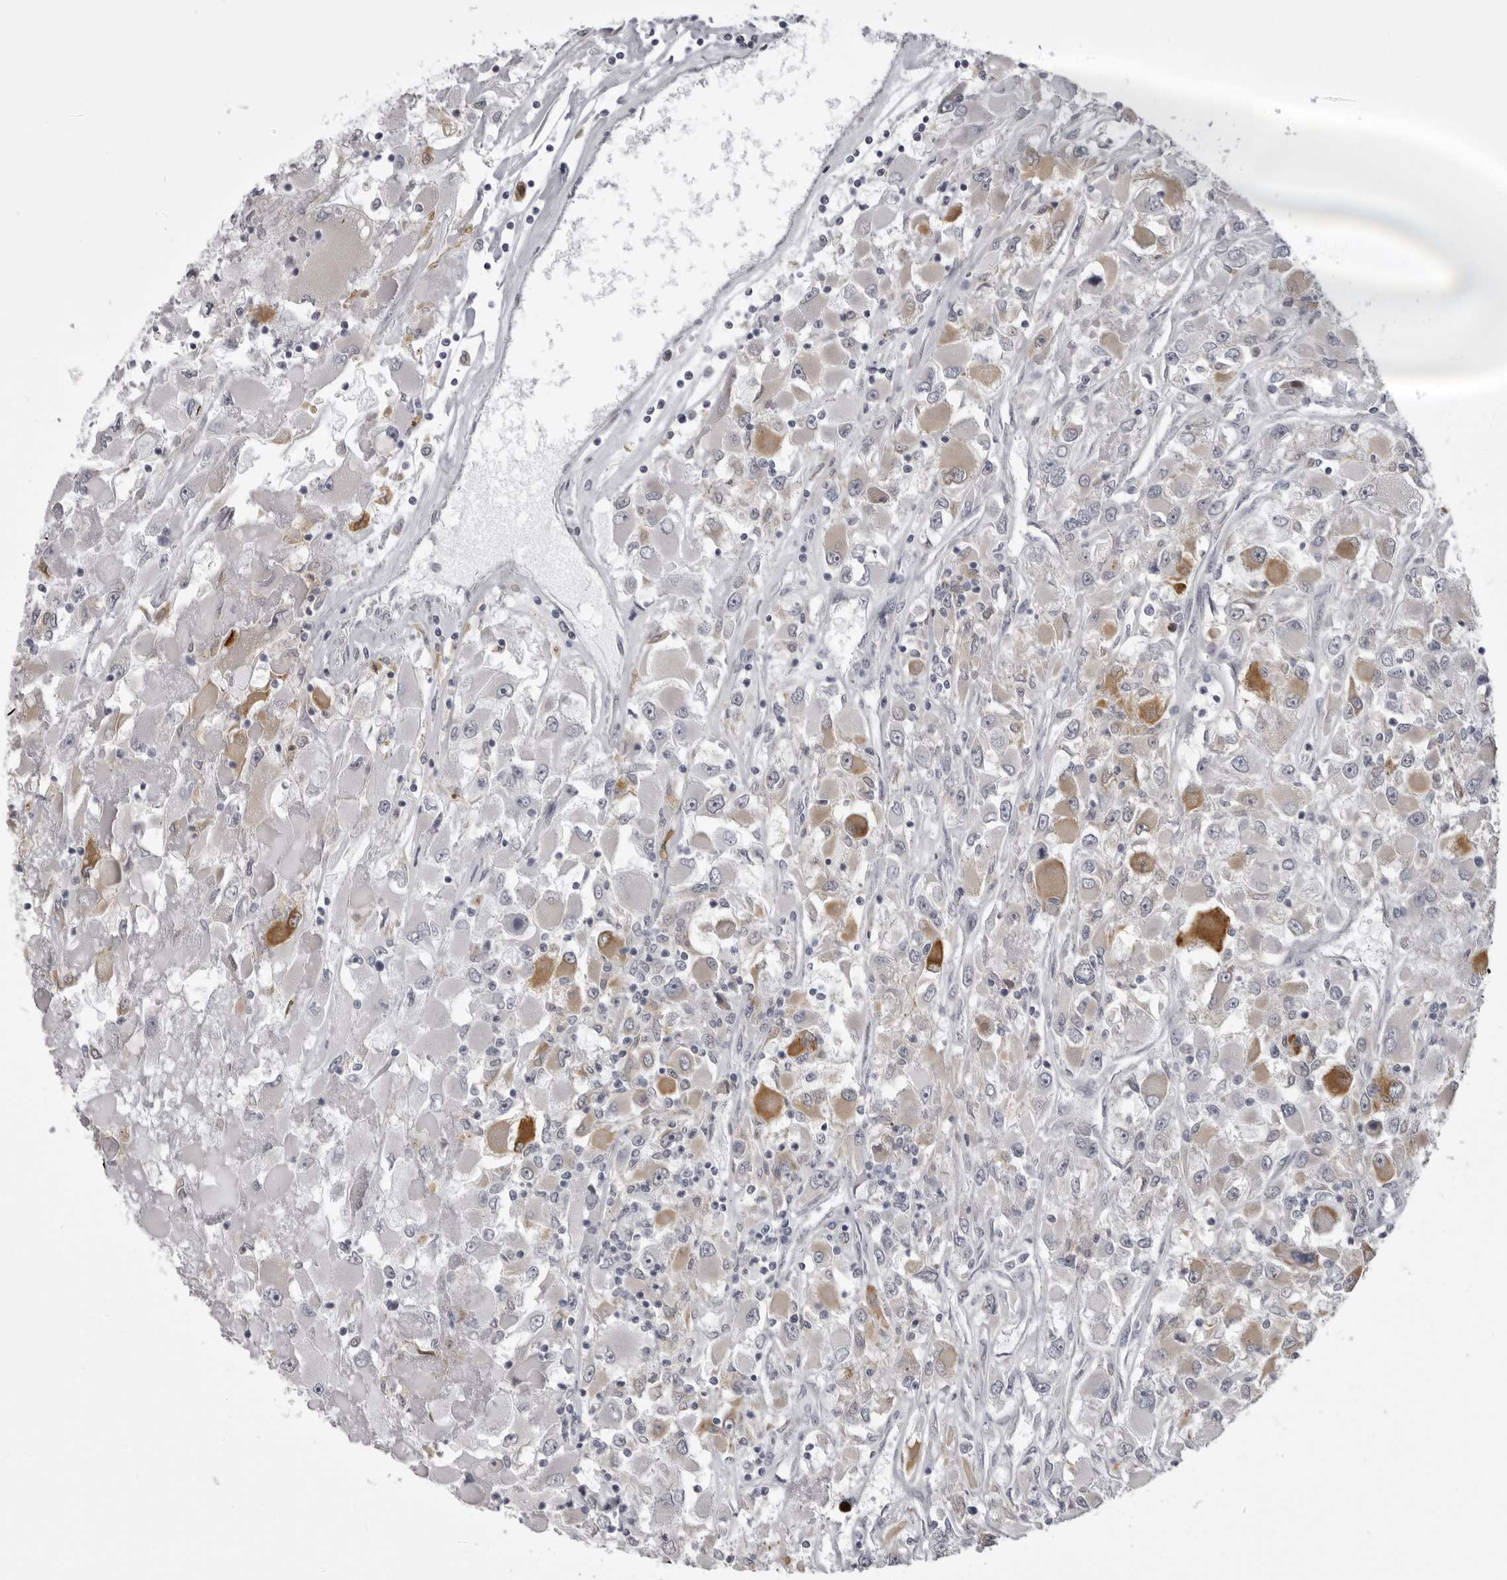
{"staining": {"intensity": "moderate", "quantity": "<25%", "location": "cytoplasmic/membranous"}, "tissue": "renal cancer", "cell_type": "Tumor cells", "image_type": "cancer", "snomed": [{"axis": "morphology", "description": "Adenocarcinoma, NOS"}, {"axis": "topography", "description": "Kidney"}], "caption": "The immunohistochemical stain labels moderate cytoplasmic/membranous staining in tumor cells of renal adenocarcinoma tissue.", "gene": "NCEH1", "patient": {"sex": "female", "age": 52}}